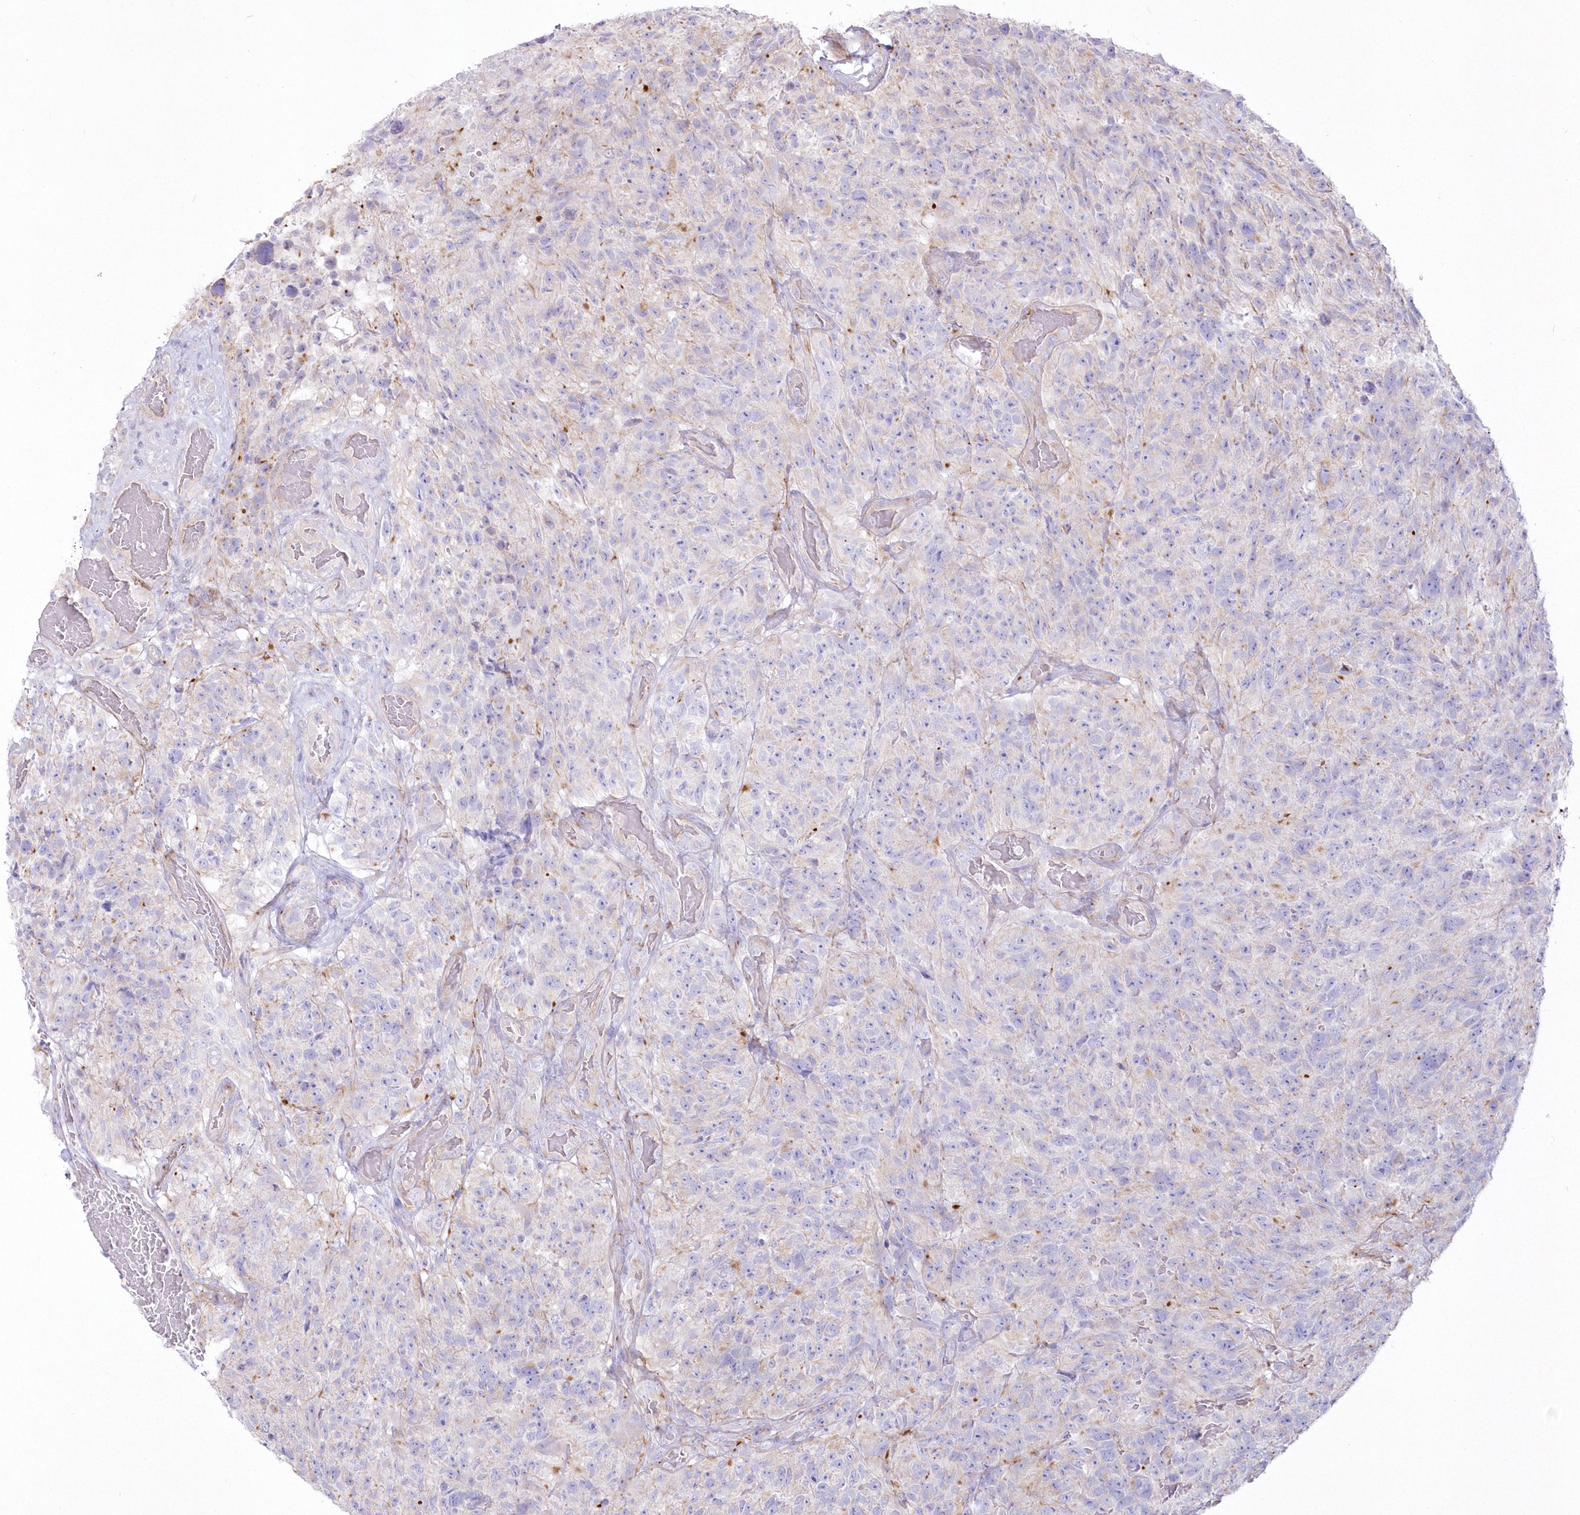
{"staining": {"intensity": "negative", "quantity": "none", "location": "none"}, "tissue": "glioma", "cell_type": "Tumor cells", "image_type": "cancer", "snomed": [{"axis": "morphology", "description": "Glioma, malignant, High grade"}, {"axis": "topography", "description": "Brain"}], "caption": "The image reveals no significant expression in tumor cells of glioma.", "gene": "ZNF843", "patient": {"sex": "male", "age": 69}}